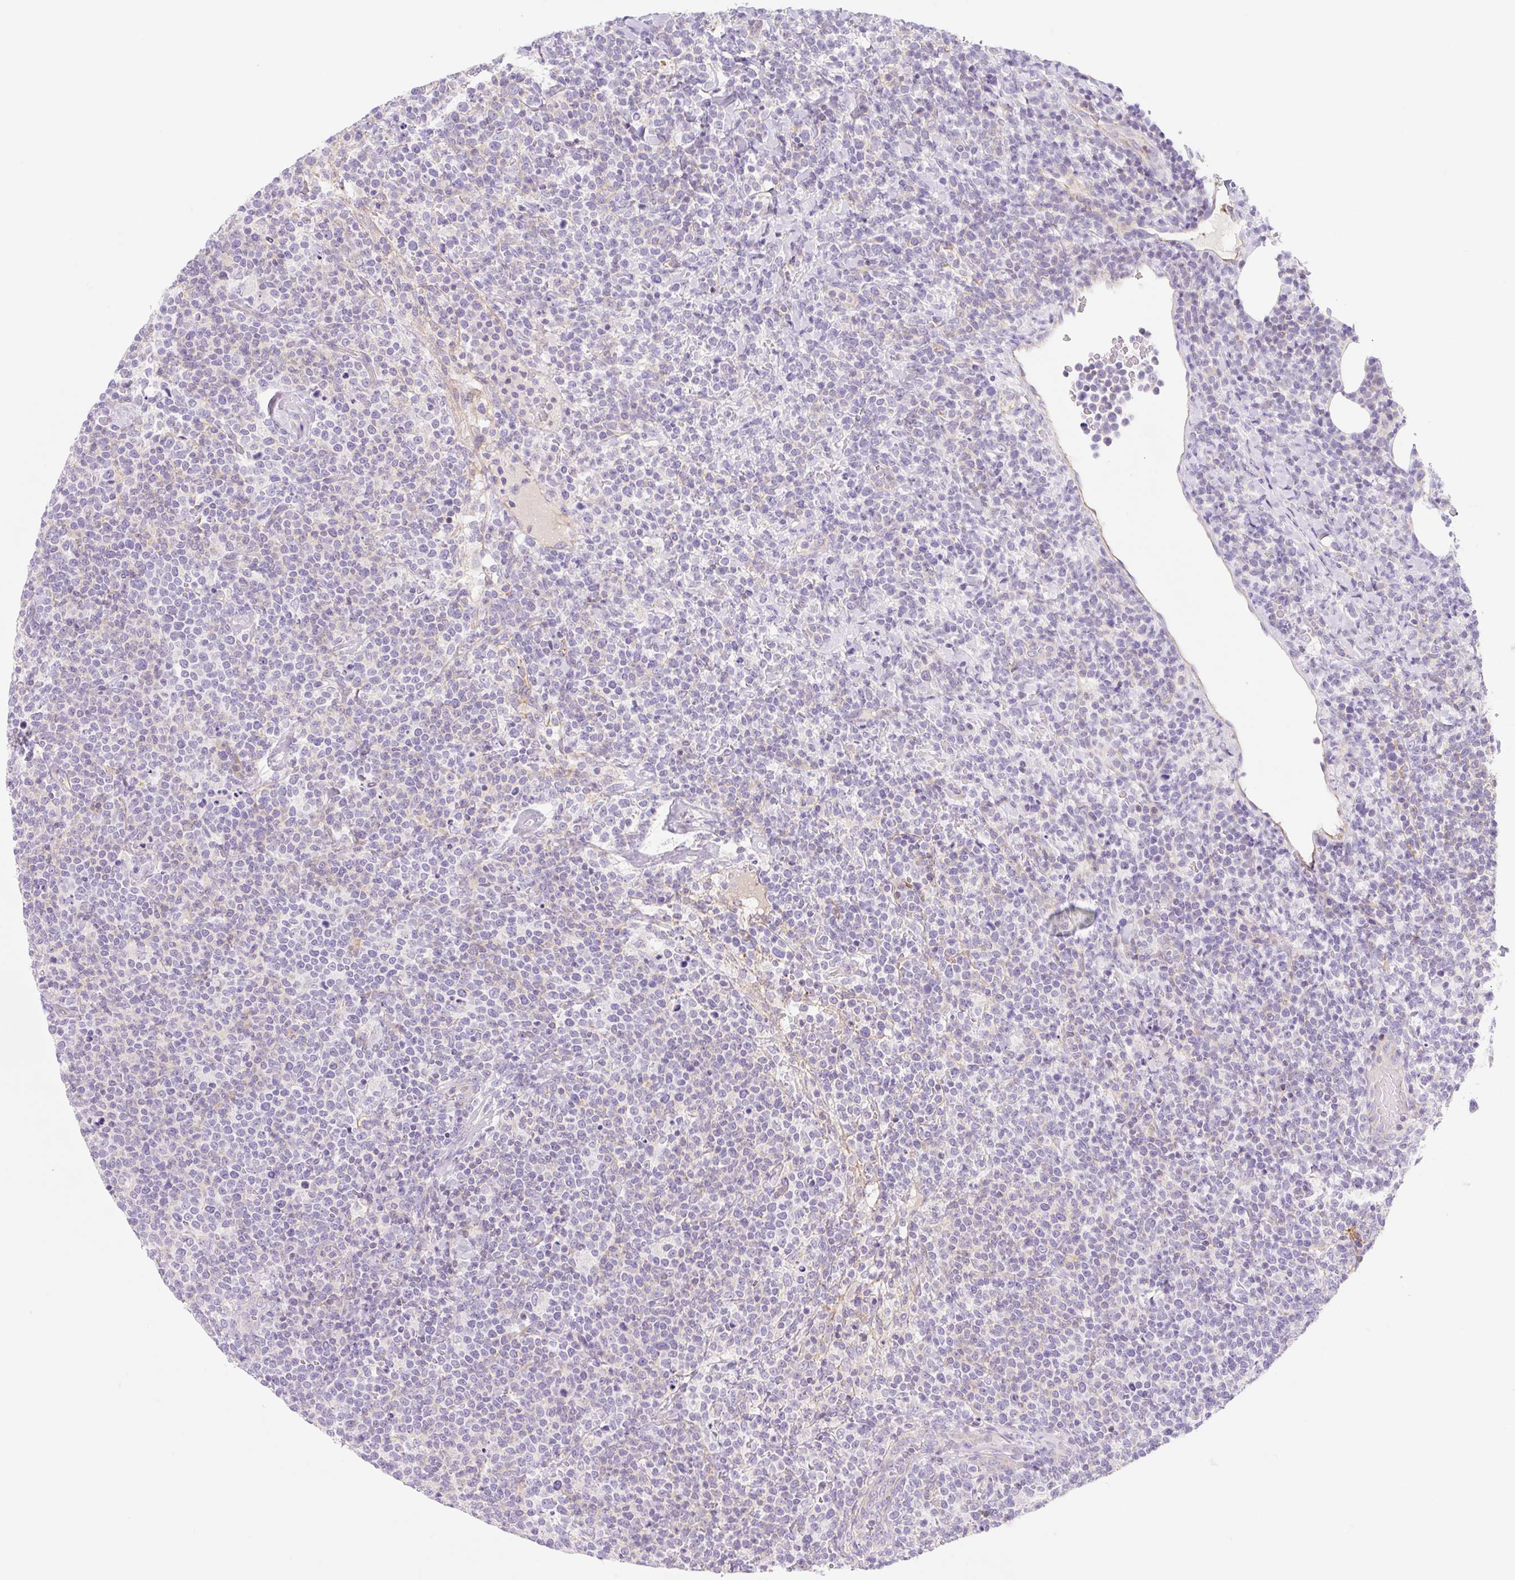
{"staining": {"intensity": "negative", "quantity": "none", "location": "none"}, "tissue": "lymphoma", "cell_type": "Tumor cells", "image_type": "cancer", "snomed": [{"axis": "morphology", "description": "Malignant lymphoma, non-Hodgkin's type, High grade"}, {"axis": "topography", "description": "Lymph node"}], "caption": "Immunohistochemical staining of lymphoma exhibits no significant expression in tumor cells. The staining is performed using DAB (3,3'-diaminobenzidine) brown chromogen with nuclei counter-stained in using hematoxylin.", "gene": "LYVE1", "patient": {"sex": "male", "age": 61}}